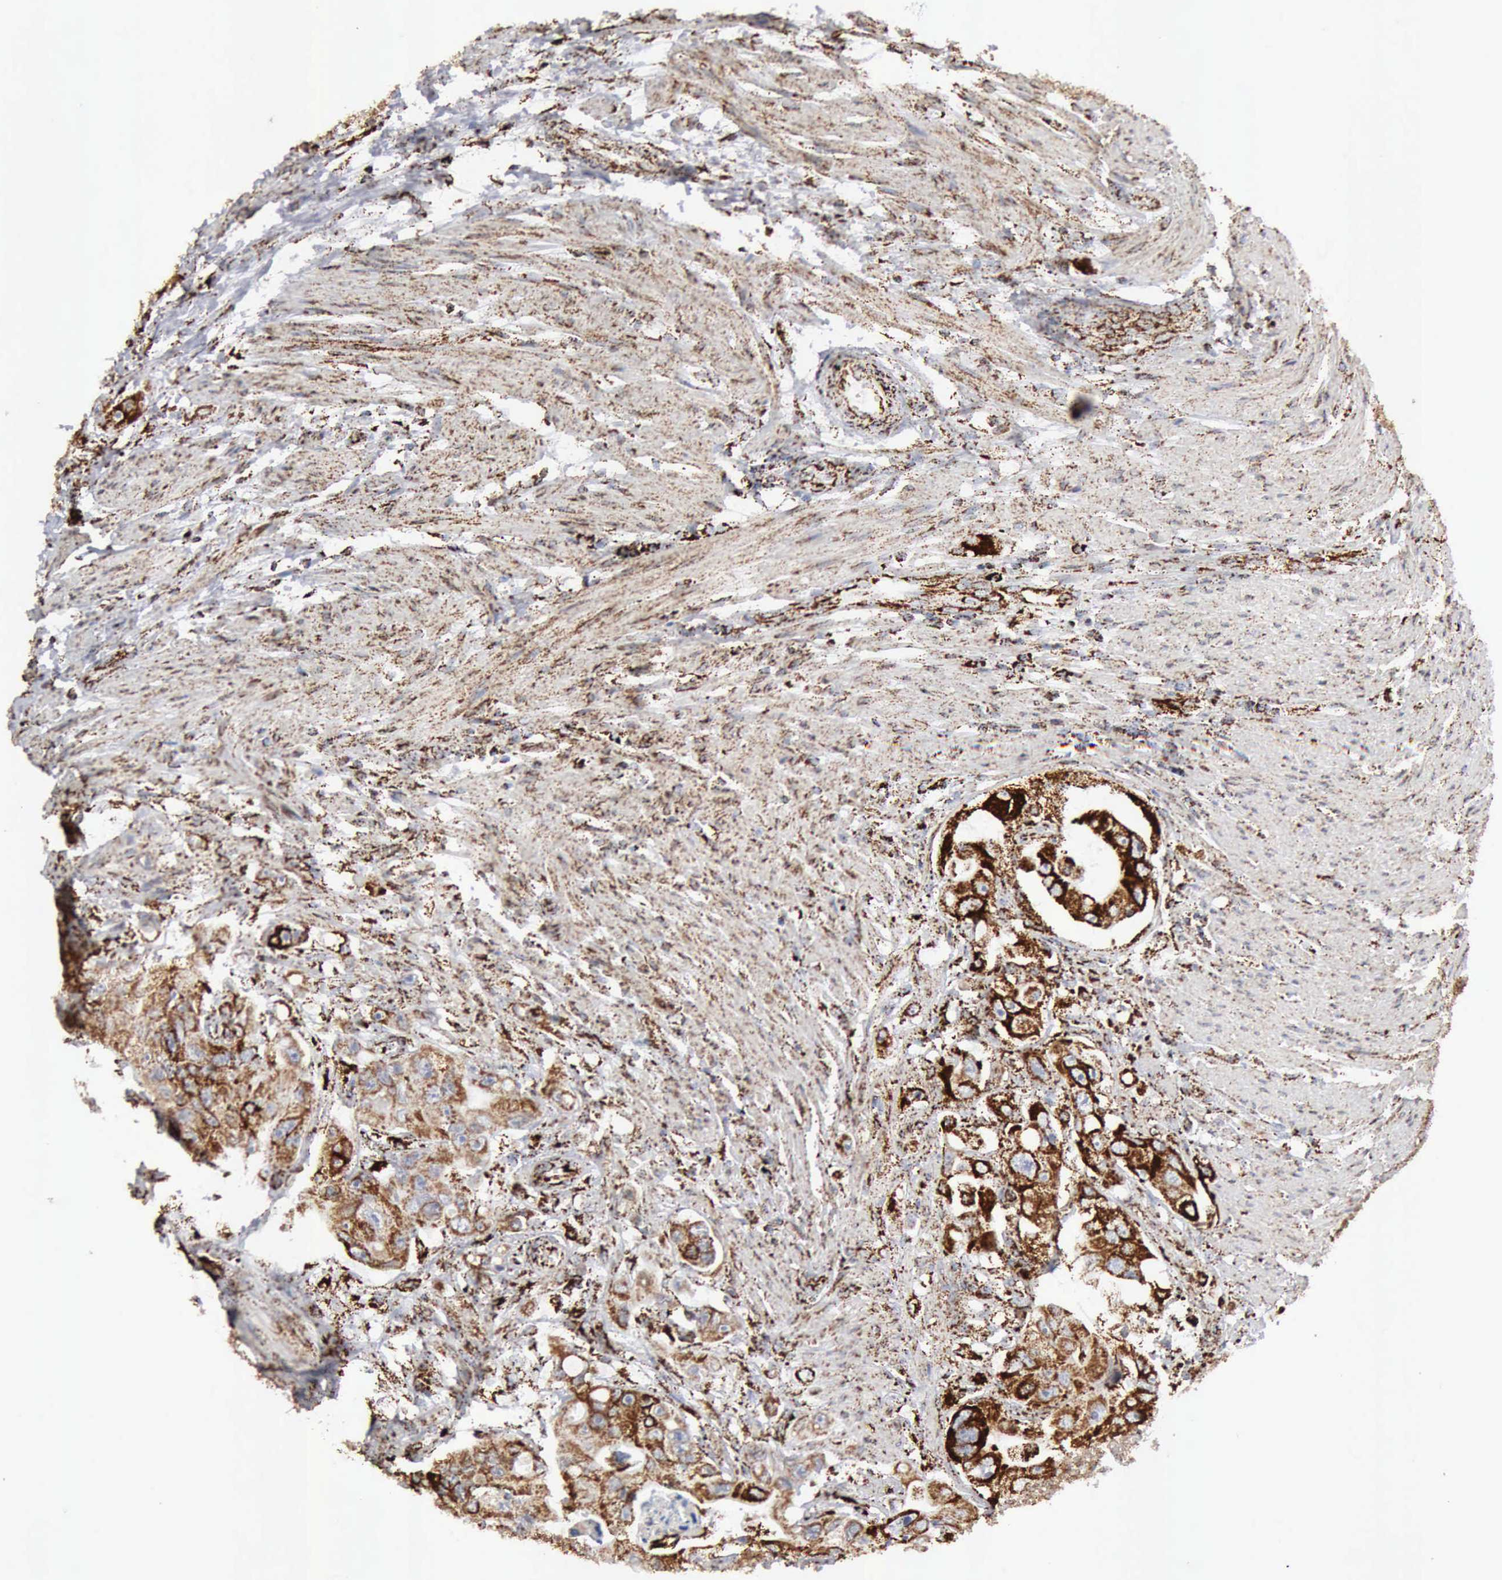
{"staining": {"intensity": "strong", "quantity": ">75%", "location": "cytoplasmic/membranous"}, "tissue": "colorectal cancer", "cell_type": "Tumor cells", "image_type": "cancer", "snomed": [{"axis": "morphology", "description": "Adenocarcinoma, NOS"}, {"axis": "topography", "description": "Colon"}], "caption": "Tumor cells demonstrate strong cytoplasmic/membranous staining in approximately >75% of cells in colorectal cancer (adenocarcinoma).", "gene": "ACO2", "patient": {"sex": "female", "age": 46}}